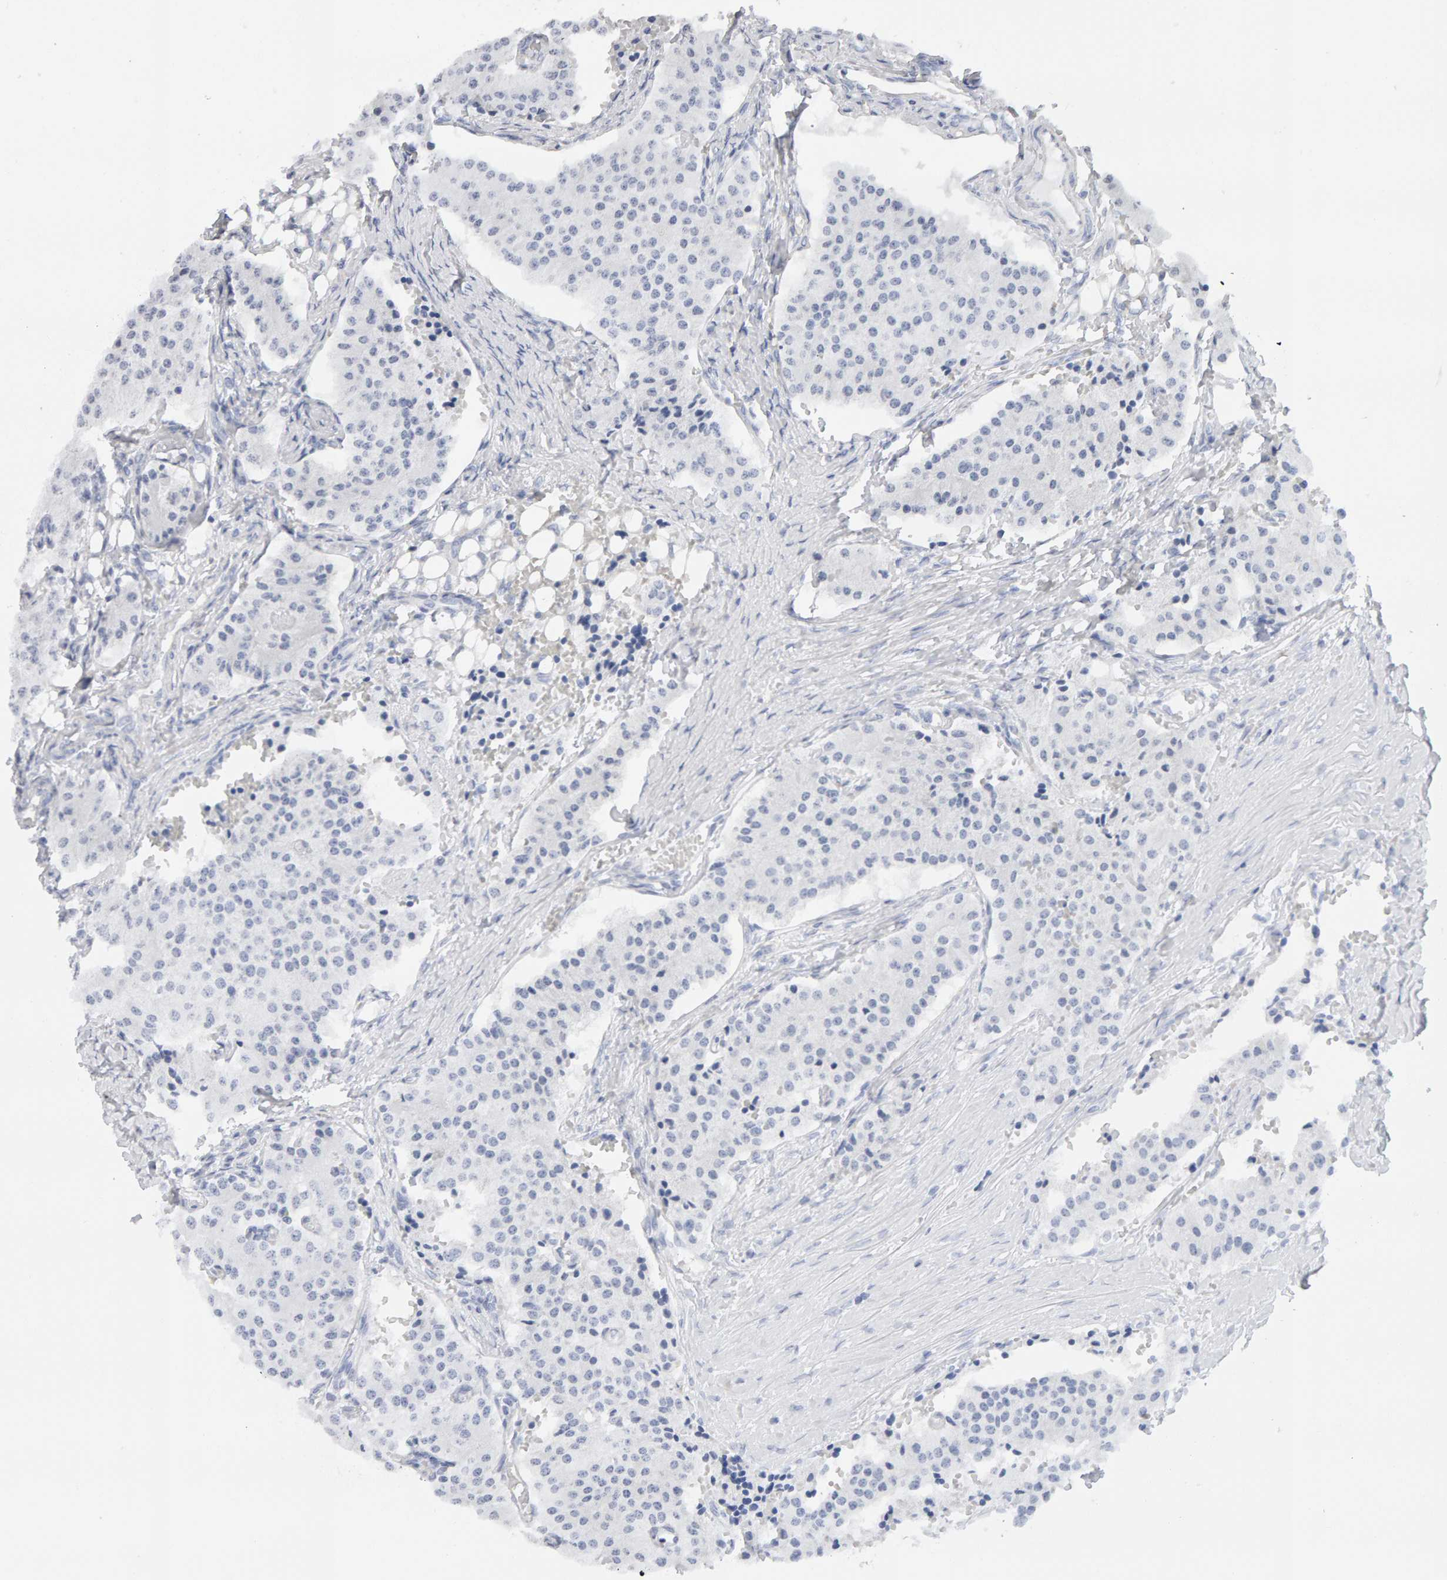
{"staining": {"intensity": "negative", "quantity": "none", "location": "none"}, "tissue": "carcinoid", "cell_type": "Tumor cells", "image_type": "cancer", "snomed": [{"axis": "morphology", "description": "Carcinoid, malignant, NOS"}, {"axis": "topography", "description": "Colon"}], "caption": "Tumor cells show no significant staining in carcinoid.", "gene": "METRNL", "patient": {"sex": "female", "age": 52}}